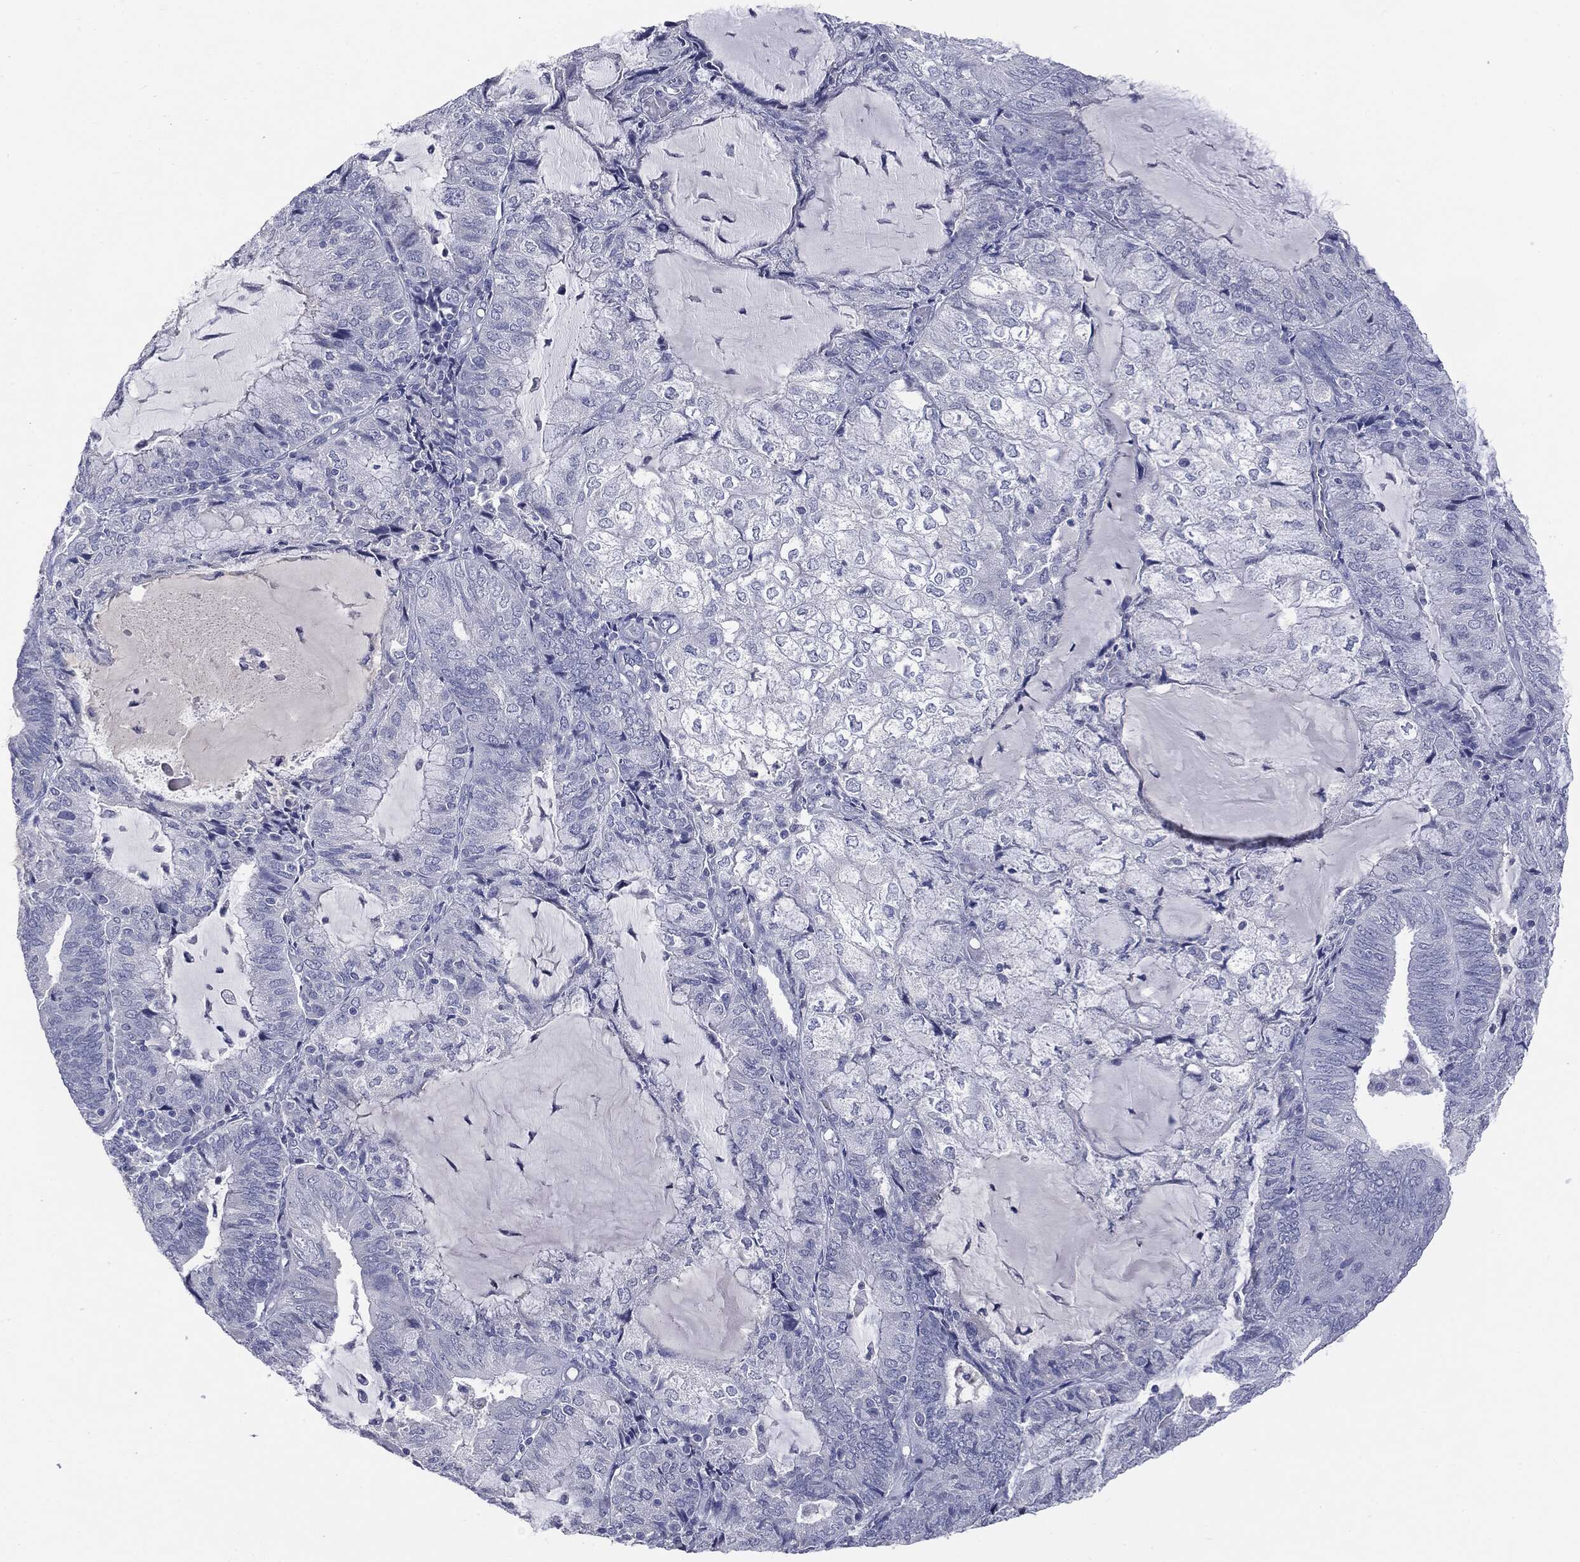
{"staining": {"intensity": "negative", "quantity": "none", "location": "none"}, "tissue": "endometrial cancer", "cell_type": "Tumor cells", "image_type": "cancer", "snomed": [{"axis": "morphology", "description": "Adenocarcinoma, NOS"}, {"axis": "topography", "description": "Endometrium"}], "caption": "Endometrial cancer stained for a protein using IHC displays no staining tumor cells.", "gene": "TSHB", "patient": {"sex": "female", "age": 81}}